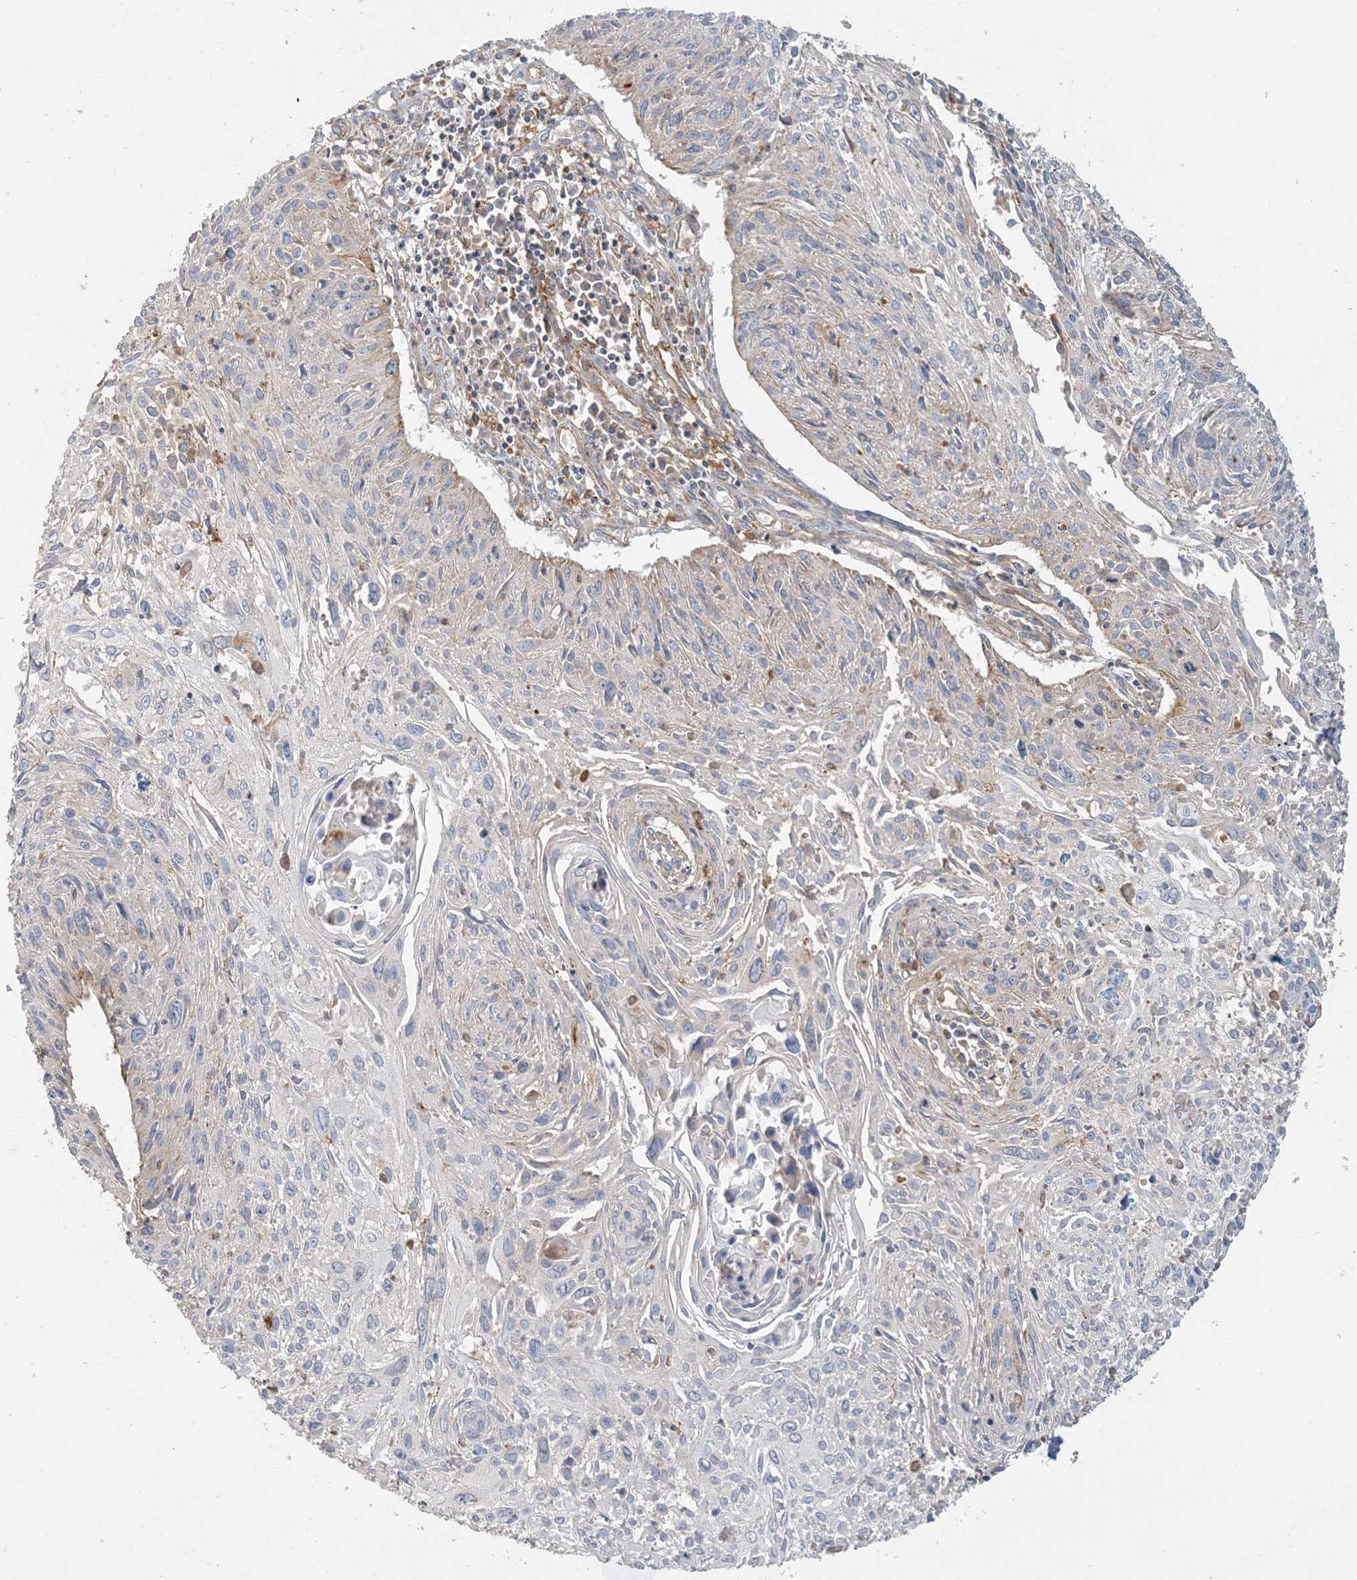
{"staining": {"intensity": "weak", "quantity": "<25%", "location": "cytoplasmic/membranous"}, "tissue": "cervical cancer", "cell_type": "Tumor cells", "image_type": "cancer", "snomed": [{"axis": "morphology", "description": "Squamous cell carcinoma, NOS"}, {"axis": "topography", "description": "Cervix"}], "caption": "Squamous cell carcinoma (cervical) was stained to show a protein in brown. There is no significant staining in tumor cells.", "gene": "SPPL2A", "patient": {"sex": "female", "age": 51}}